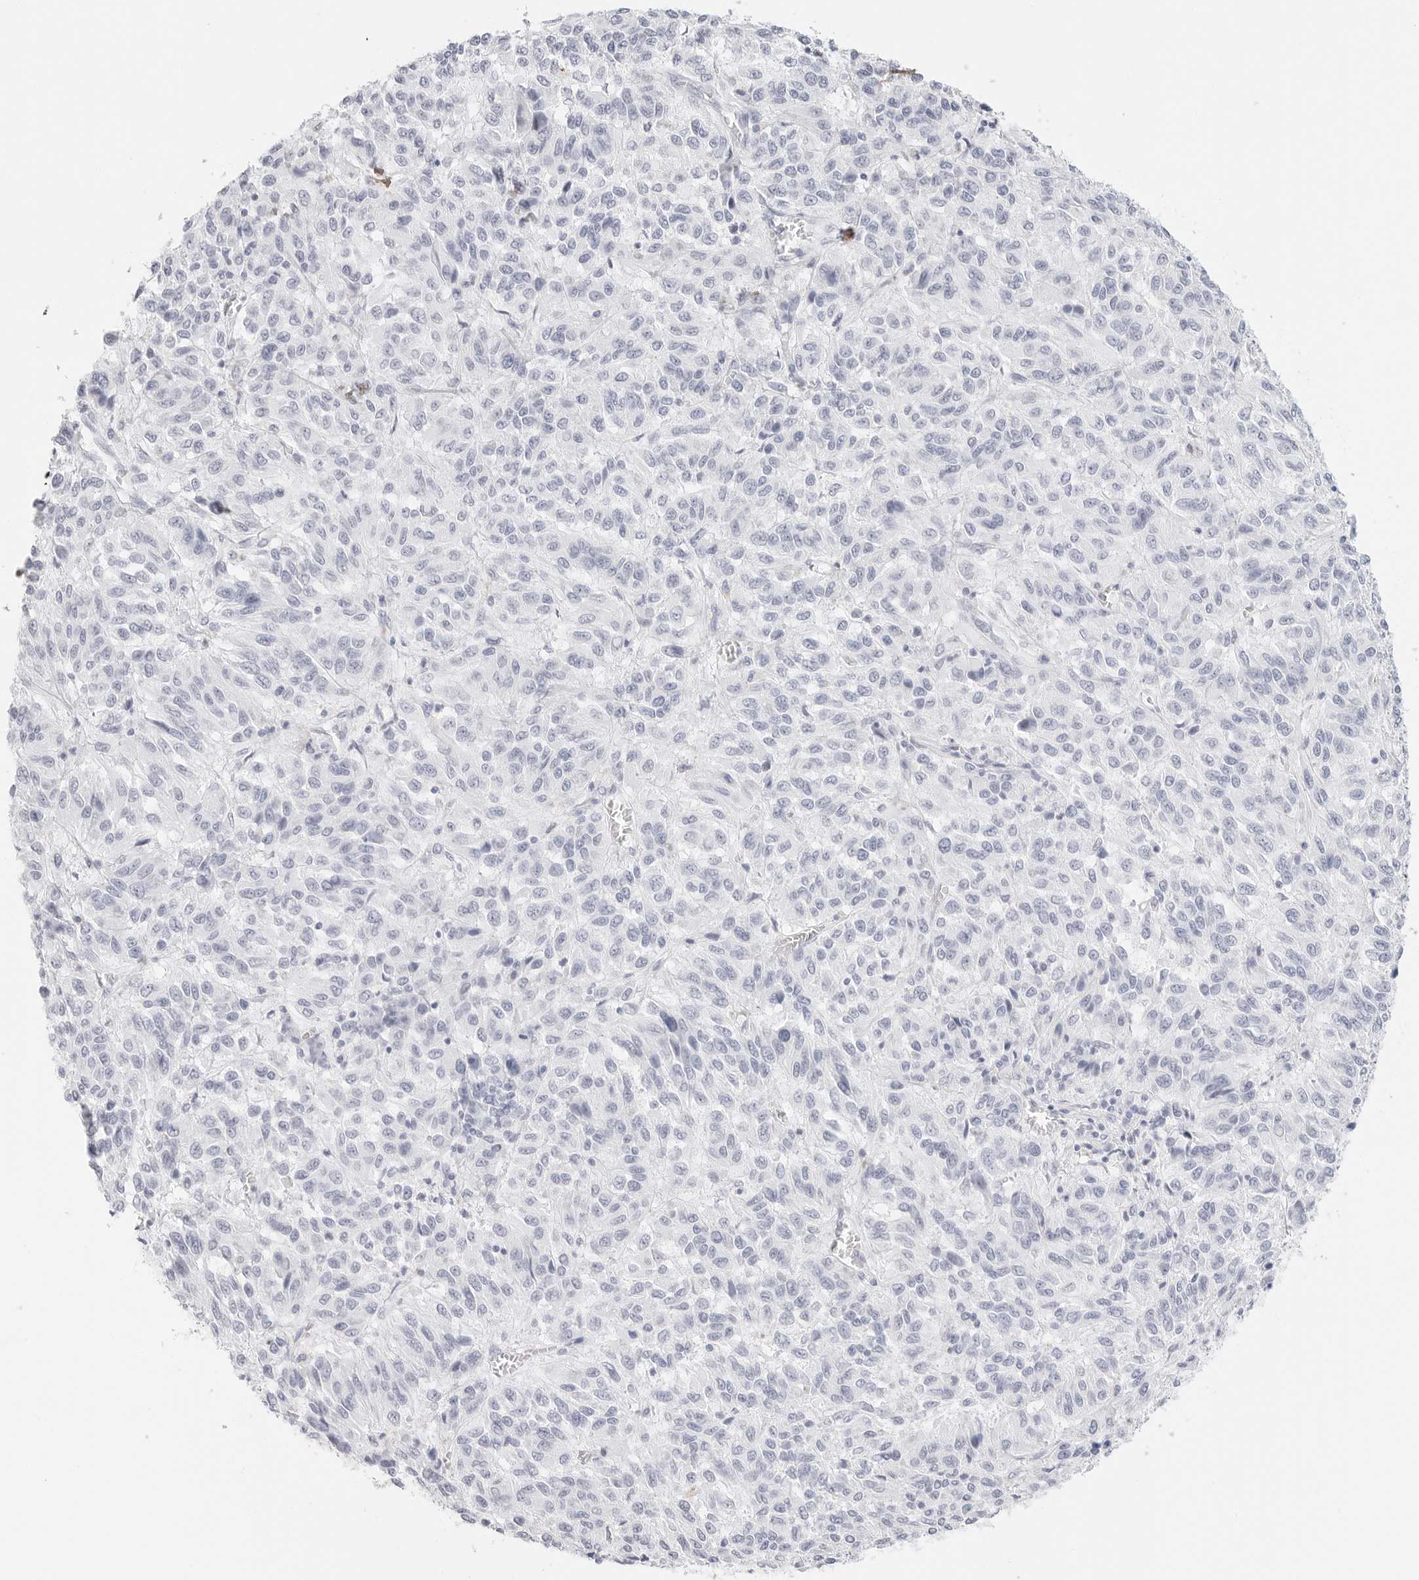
{"staining": {"intensity": "negative", "quantity": "none", "location": "none"}, "tissue": "melanoma", "cell_type": "Tumor cells", "image_type": "cancer", "snomed": [{"axis": "morphology", "description": "Malignant melanoma, Metastatic site"}, {"axis": "topography", "description": "Lung"}], "caption": "Immunohistochemical staining of human melanoma shows no significant expression in tumor cells.", "gene": "TFF2", "patient": {"sex": "male", "age": 64}}